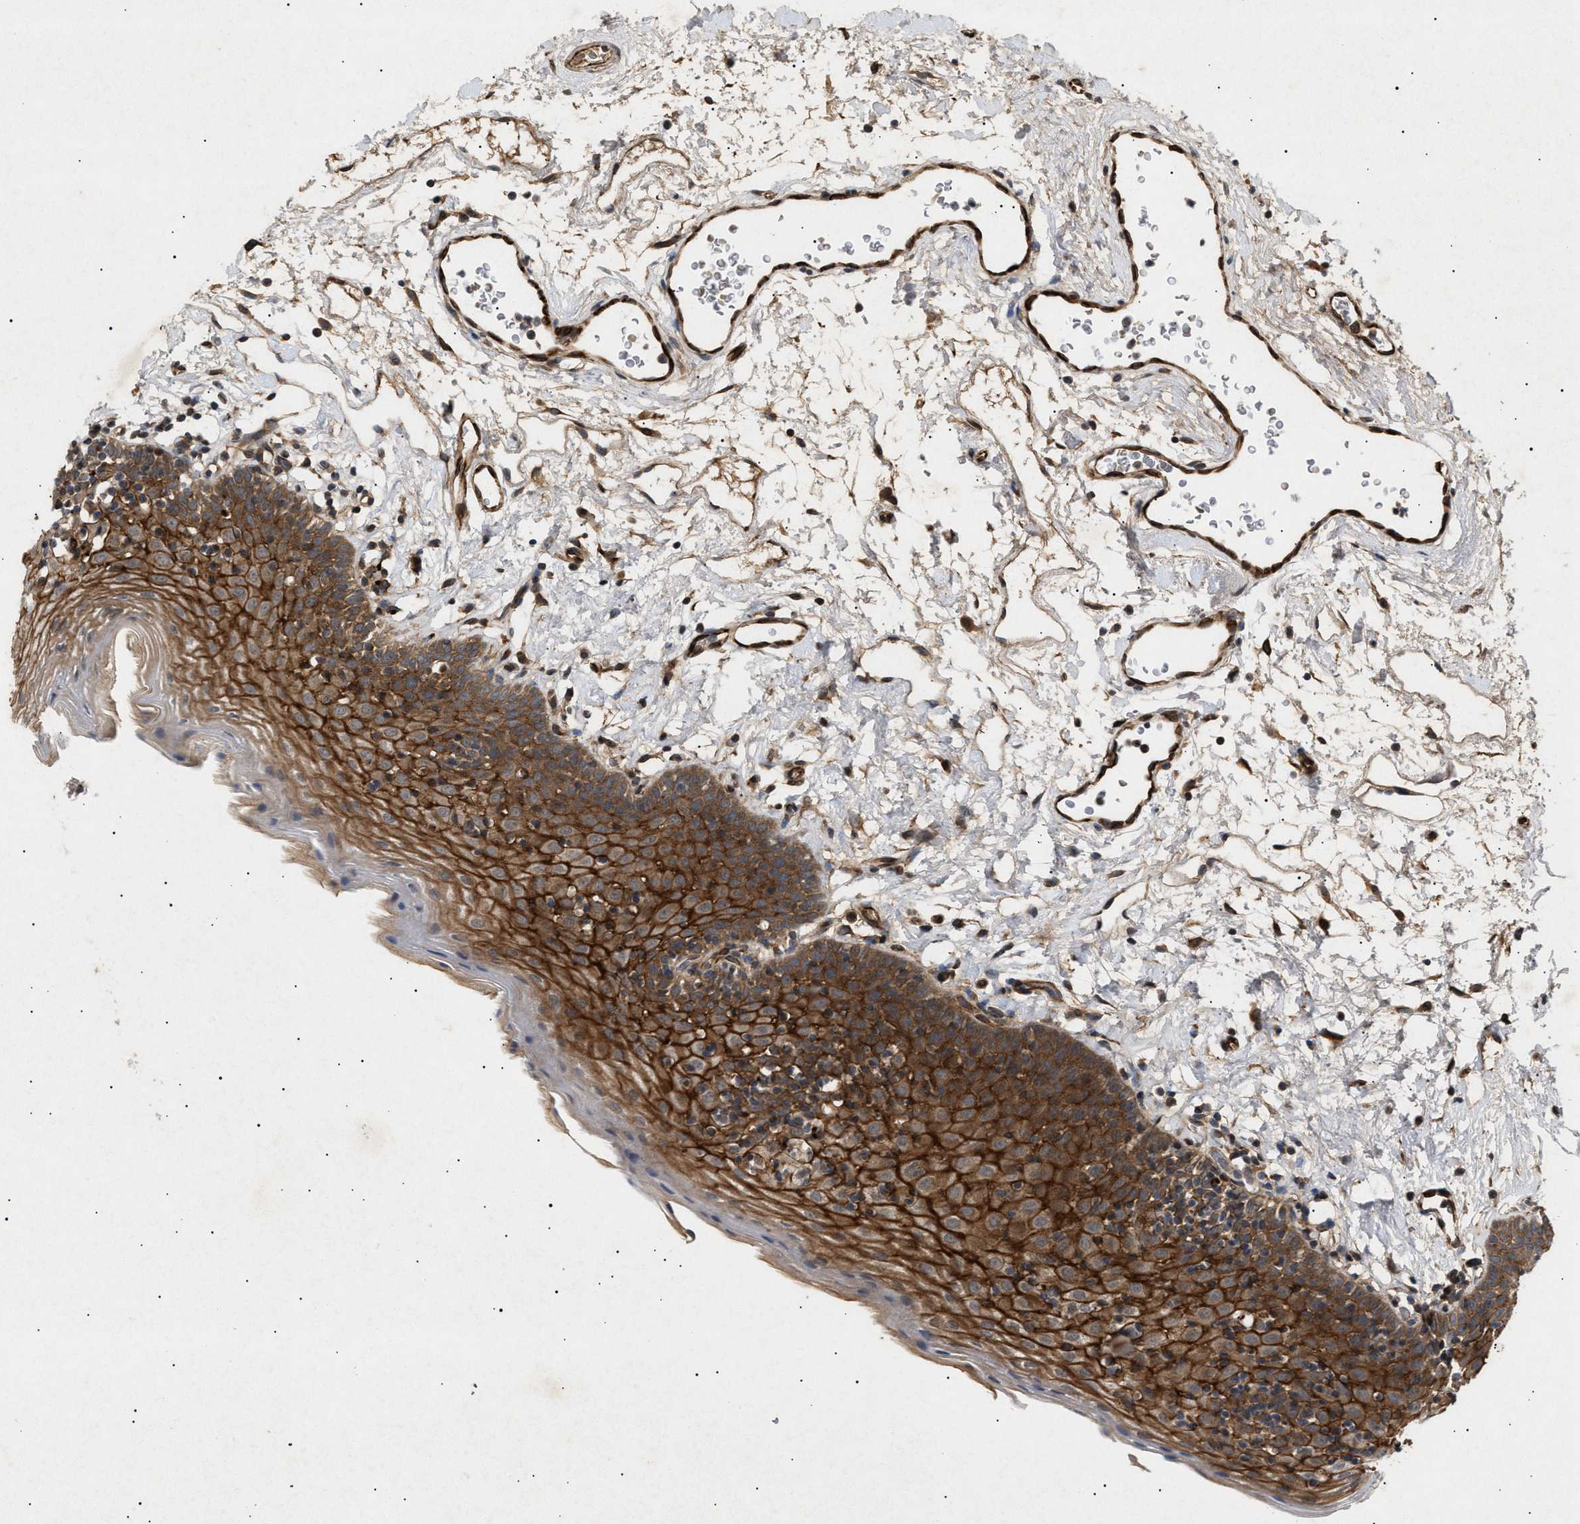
{"staining": {"intensity": "moderate", "quantity": ">75%", "location": "cytoplasmic/membranous"}, "tissue": "oral mucosa", "cell_type": "Squamous epithelial cells", "image_type": "normal", "snomed": [{"axis": "morphology", "description": "Normal tissue, NOS"}, {"axis": "topography", "description": "Oral tissue"}], "caption": "IHC histopathology image of unremarkable oral mucosa stained for a protein (brown), which displays medium levels of moderate cytoplasmic/membranous positivity in approximately >75% of squamous epithelial cells.", "gene": "SIRT5", "patient": {"sex": "male", "age": 66}}